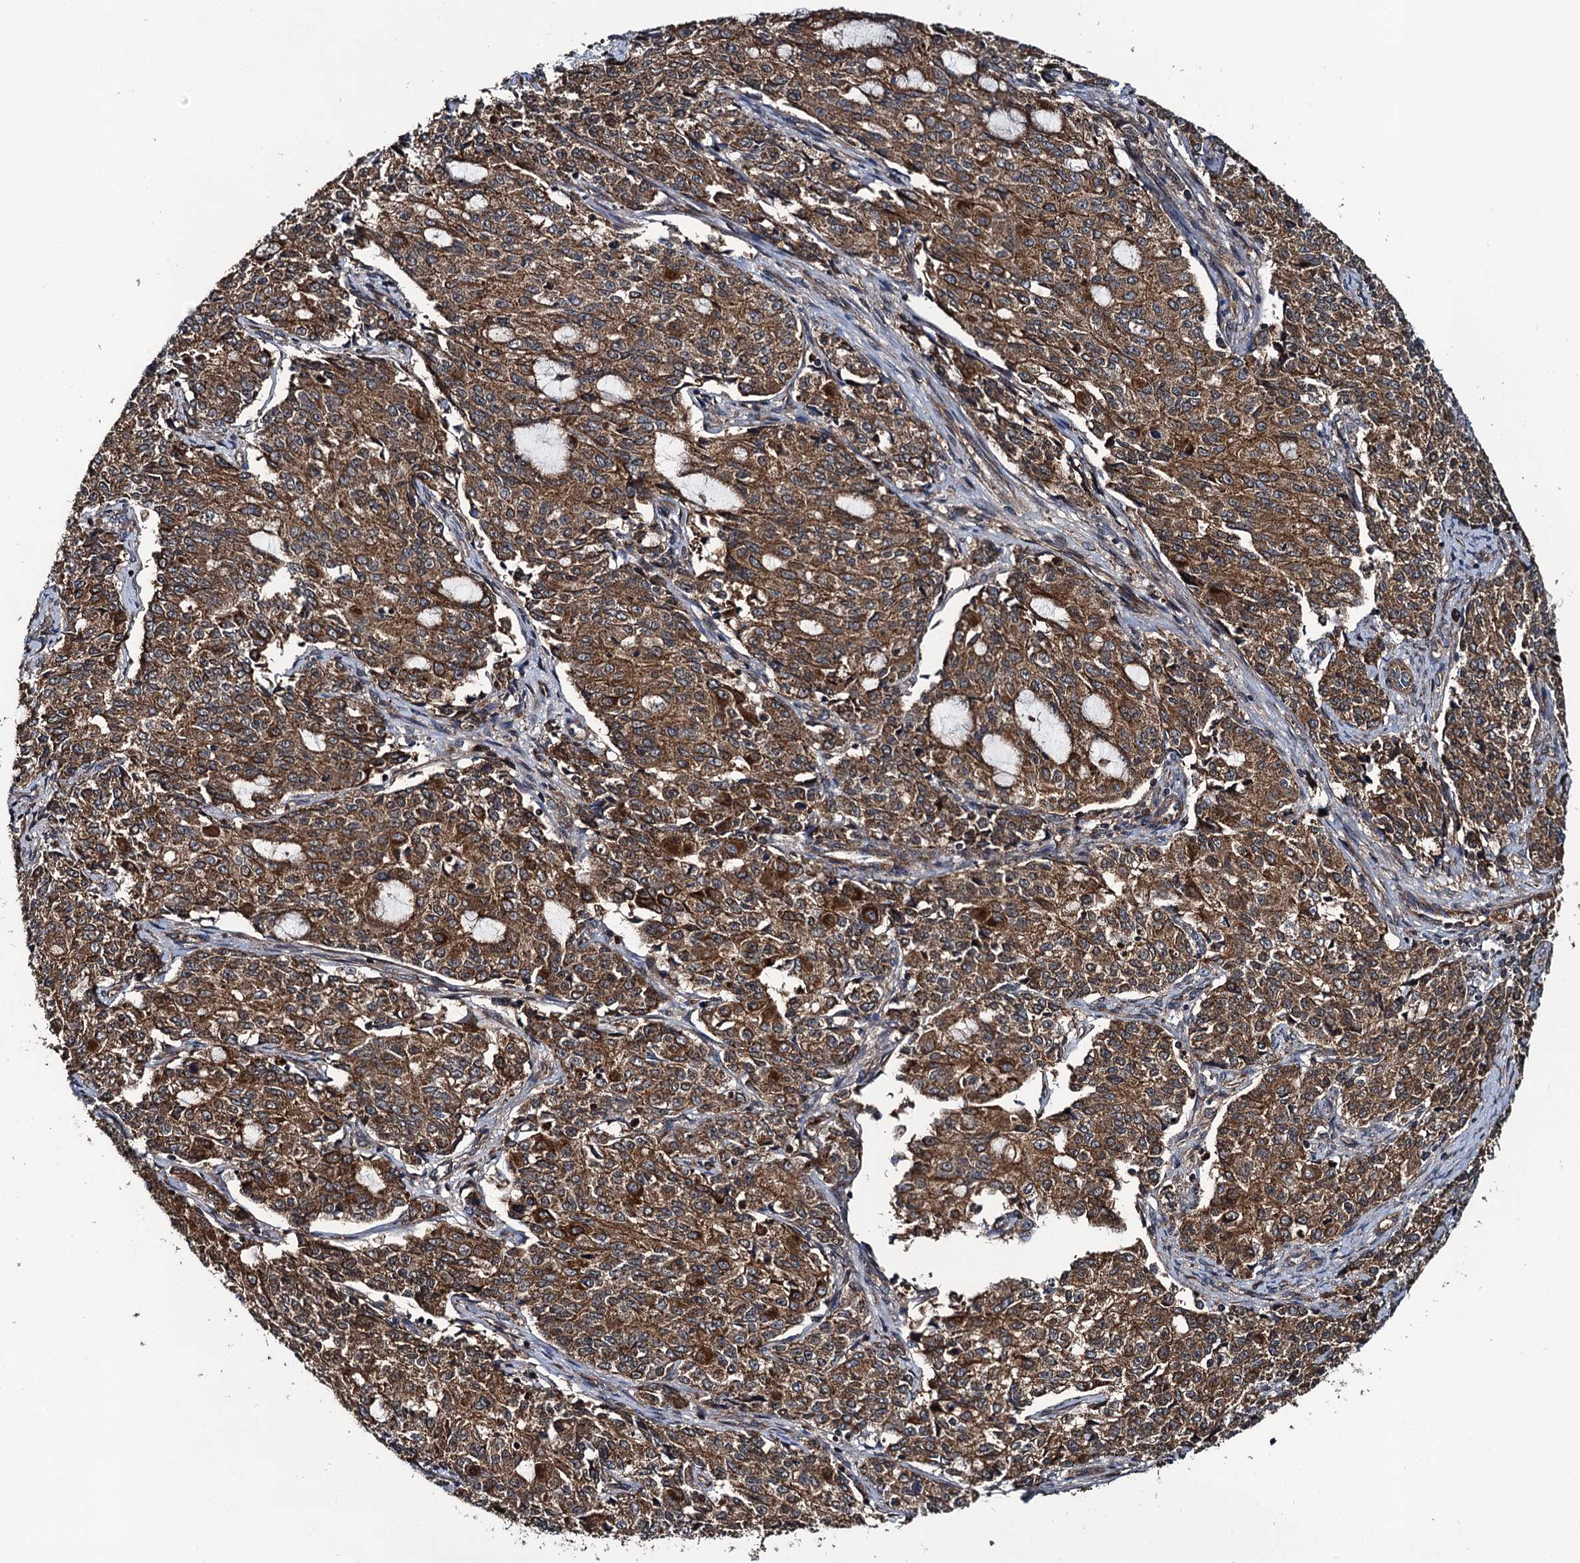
{"staining": {"intensity": "strong", "quantity": ">75%", "location": "cytoplasmic/membranous"}, "tissue": "endometrial cancer", "cell_type": "Tumor cells", "image_type": "cancer", "snomed": [{"axis": "morphology", "description": "Adenocarcinoma, NOS"}, {"axis": "topography", "description": "Endometrium"}], "caption": "This is an image of IHC staining of endometrial adenocarcinoma, which shows strong expression in the cytoplasmic/membranous of tumor cells.", "gene": "NEK1", "patient": {"sex": "female", "age": 50}}